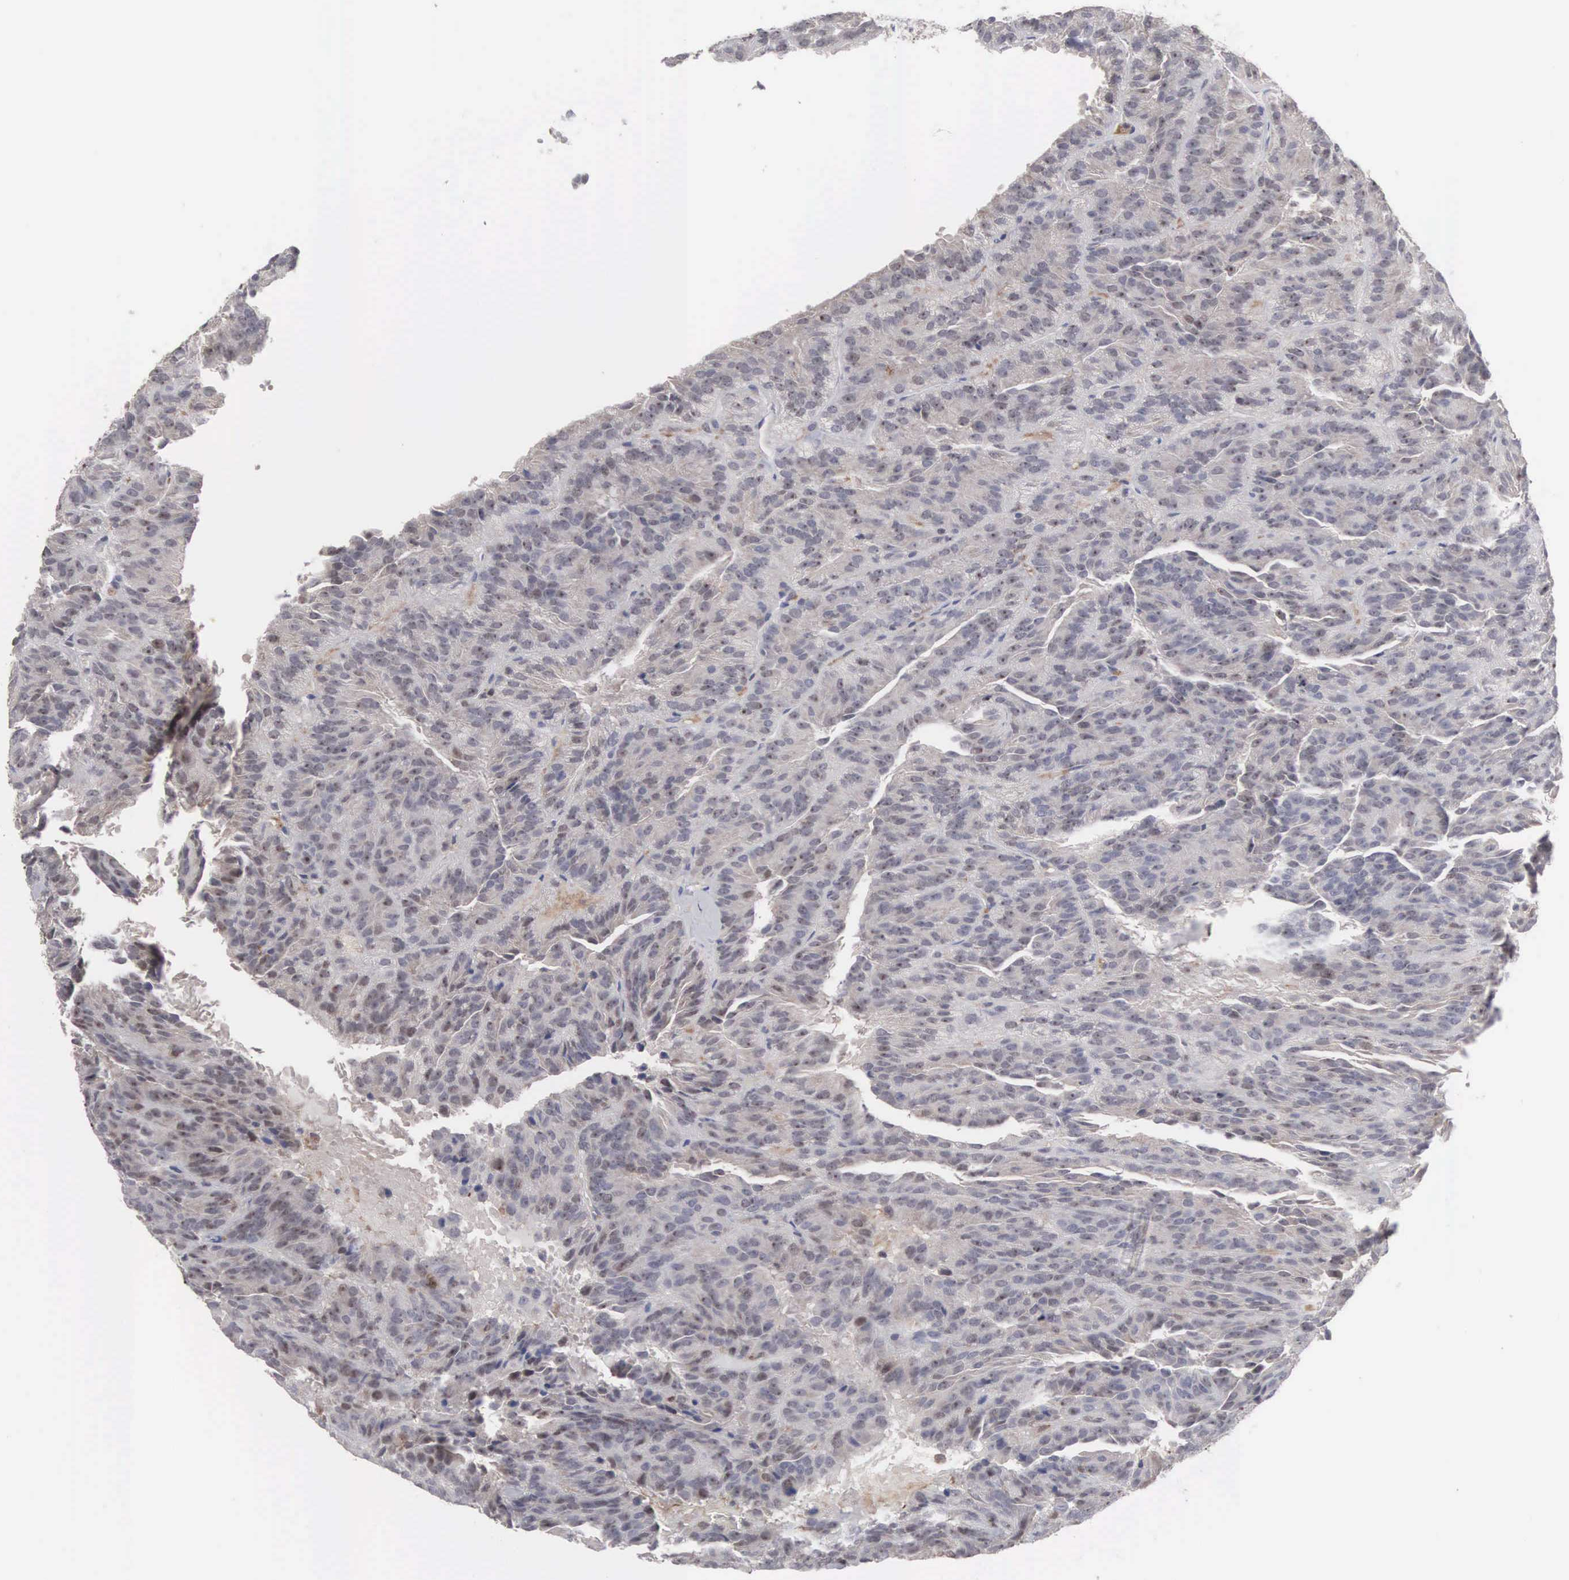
{"staining": {"intensity": "negative", "quantity": "none", "location": "none"}, "tissue": "renal cancer", "cell_type": "Tumor cells", "image_type": "cancer", "snomed": [{"axis": "morphology", "description": "Adenocarcinoma, NOS"}, {"axis": "topography", "description": "Kidney"}], "caption": "Adenocarcinoma (renal) stained for a protein using immunohistochemistry (IHC) displays no staining tumor cells.", "gene": "ACOT4", "patient": {"sex": "male", "age": 46}}